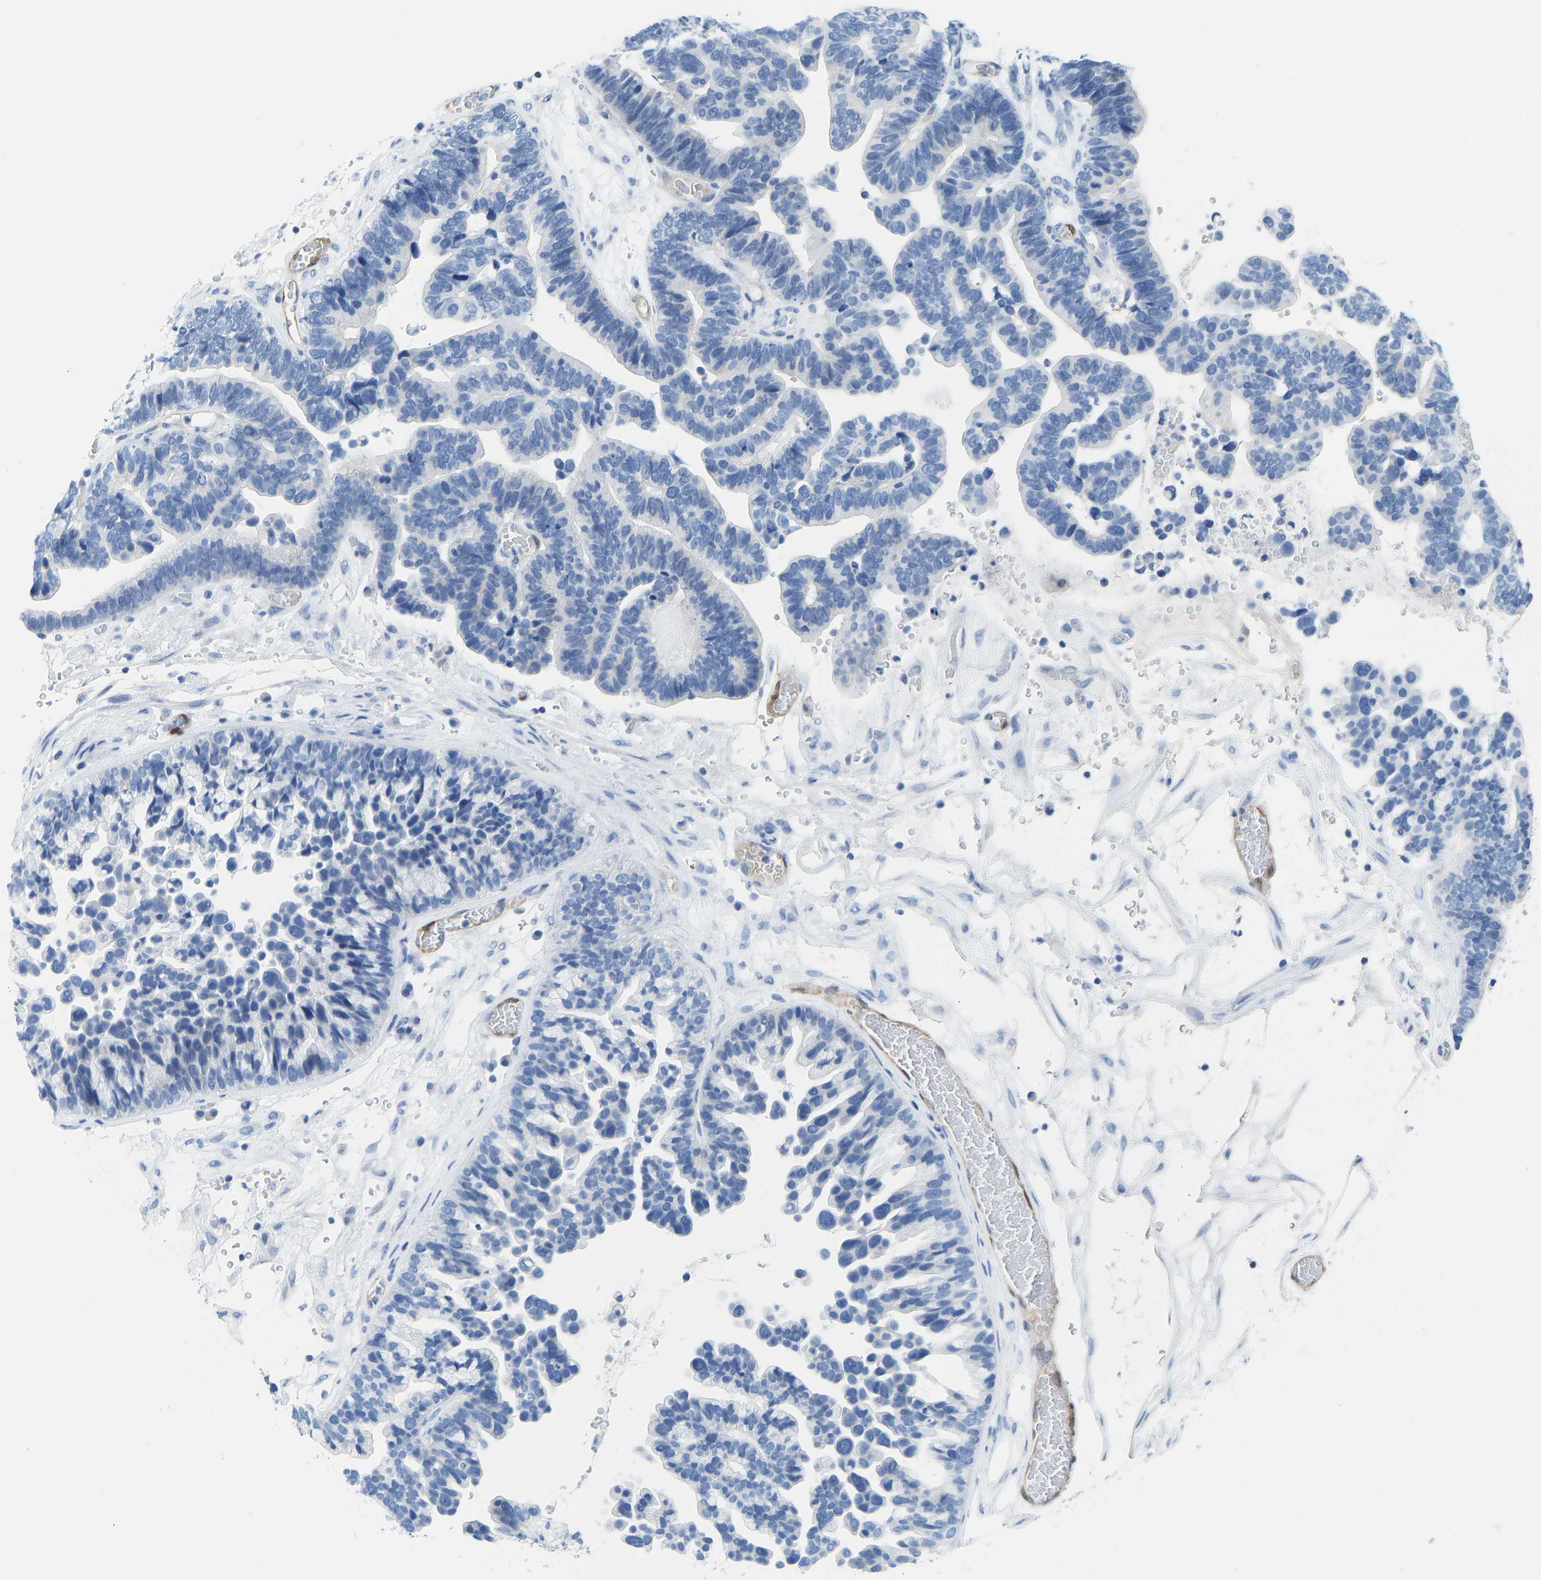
{"staining": {"intensity": "negative", "quantity": "none", "location": "none"}, "tissue": "ovarian cancer", "cell_type": "Tumor cells", "image_type": "cancer", "snomed": [{"axis": "morphology", "description": "Cystadenocarcinoma, serous, NOS"}, {"axis": "topography", "description": "Ovary"}], "caption": "Ovarian serous cystadenocarcinoma stained for a protein using IHC demonstrates no staining tumor cells.", "gene": "NKAIN3", "patient": {"sex": "female", "age": 56}}